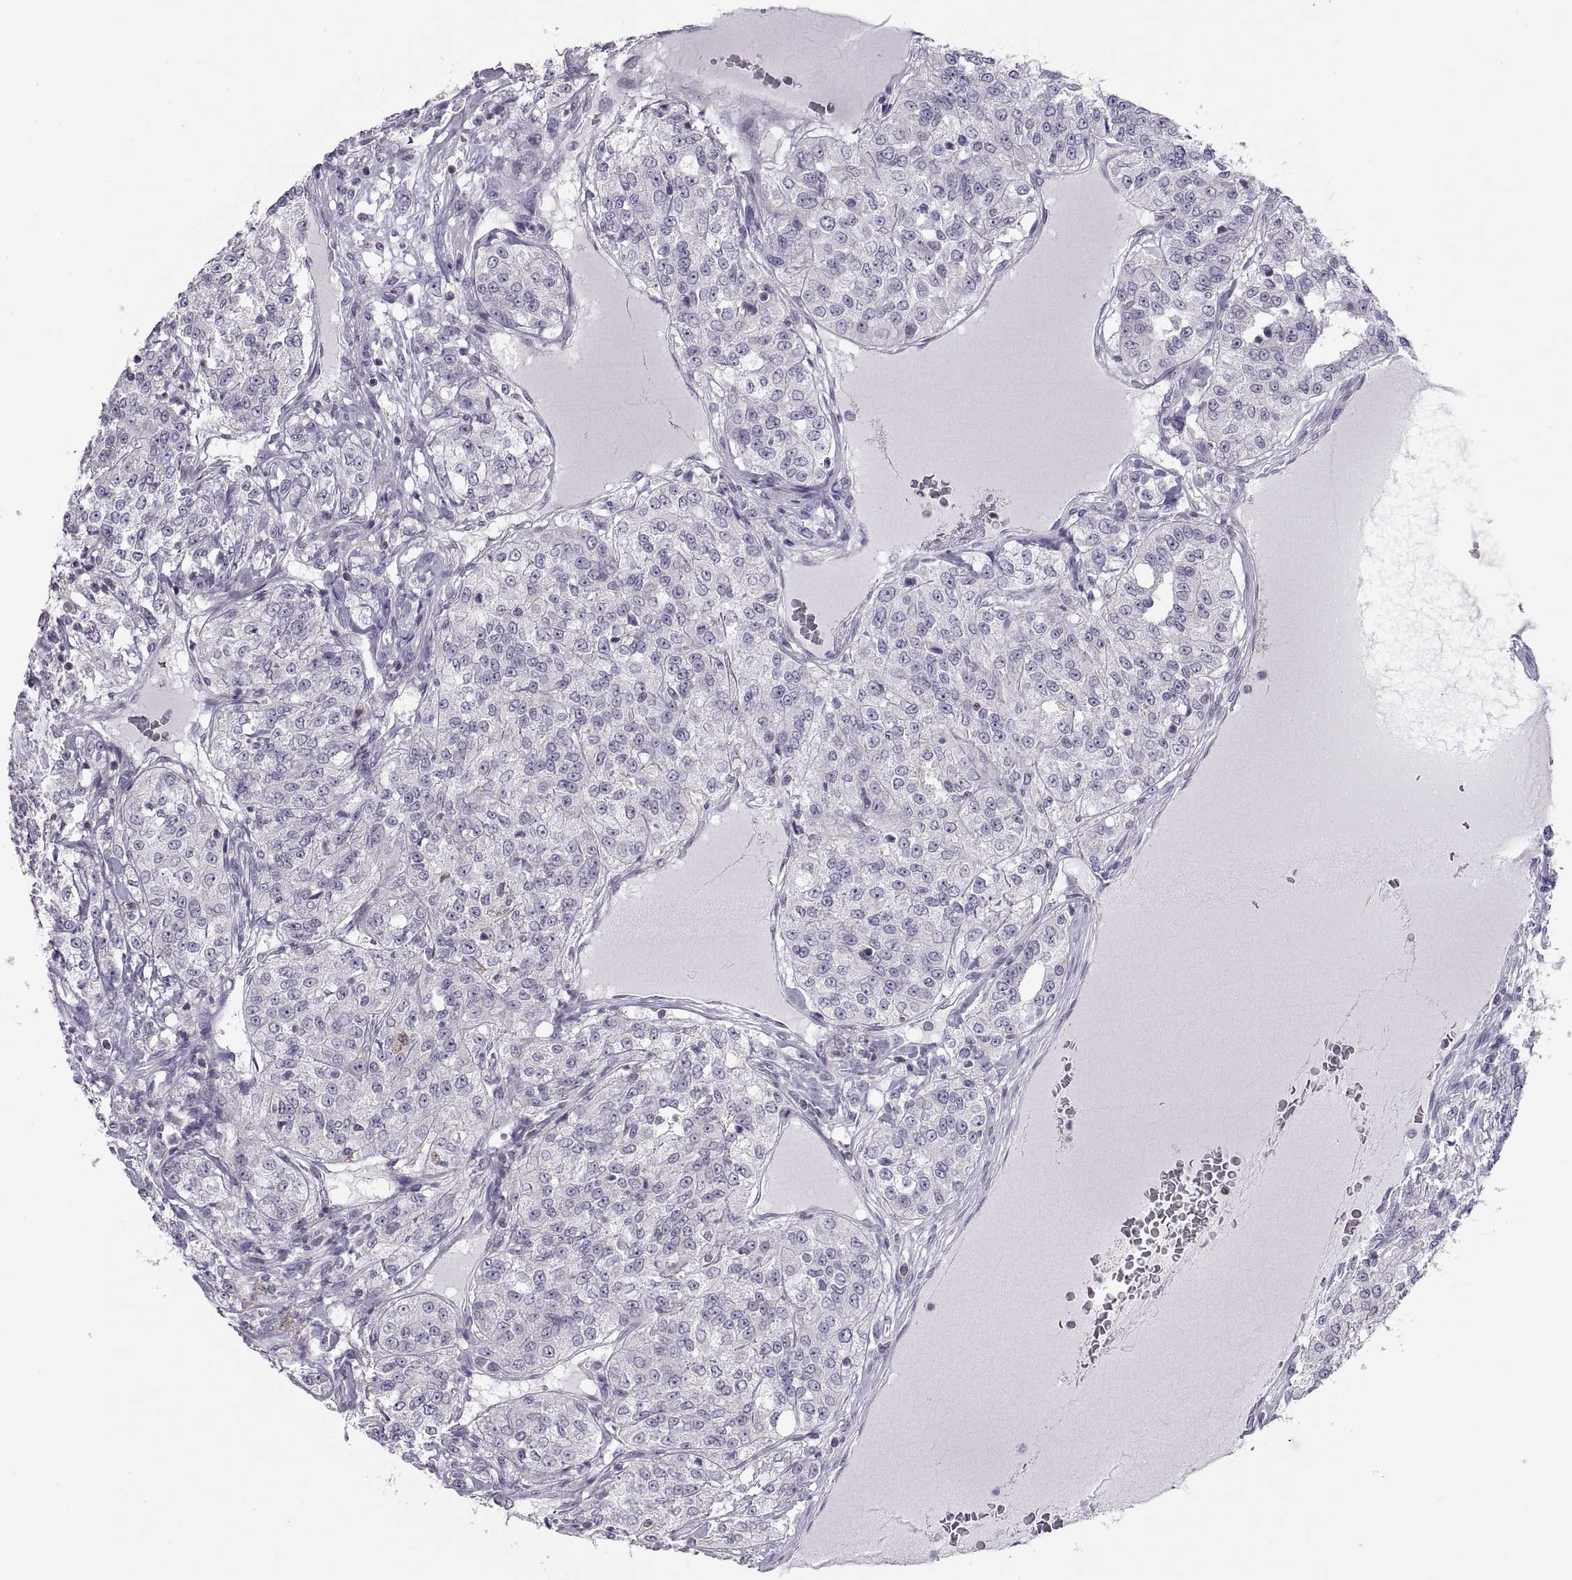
{"staining": {"intensity": "negative", "quantity": "none", "location": "none"}, "tissue": "renal cancer", "cell_type": "Tumor cells", "image_type": "cancer", "snomed": [{"axis": "morphology", "description": "Adenocarcinoma, NOS"}, {"axis": "topography", "description": "Kidney"}], "caption": "Immunohistochemistry histopathology image of renal cancer (adenocarcinoma) stained for a protein (brown), which displays no expression in tumor cells.", "gene": "TTC21A", "patient": {"sex": "female", "age": 63}}